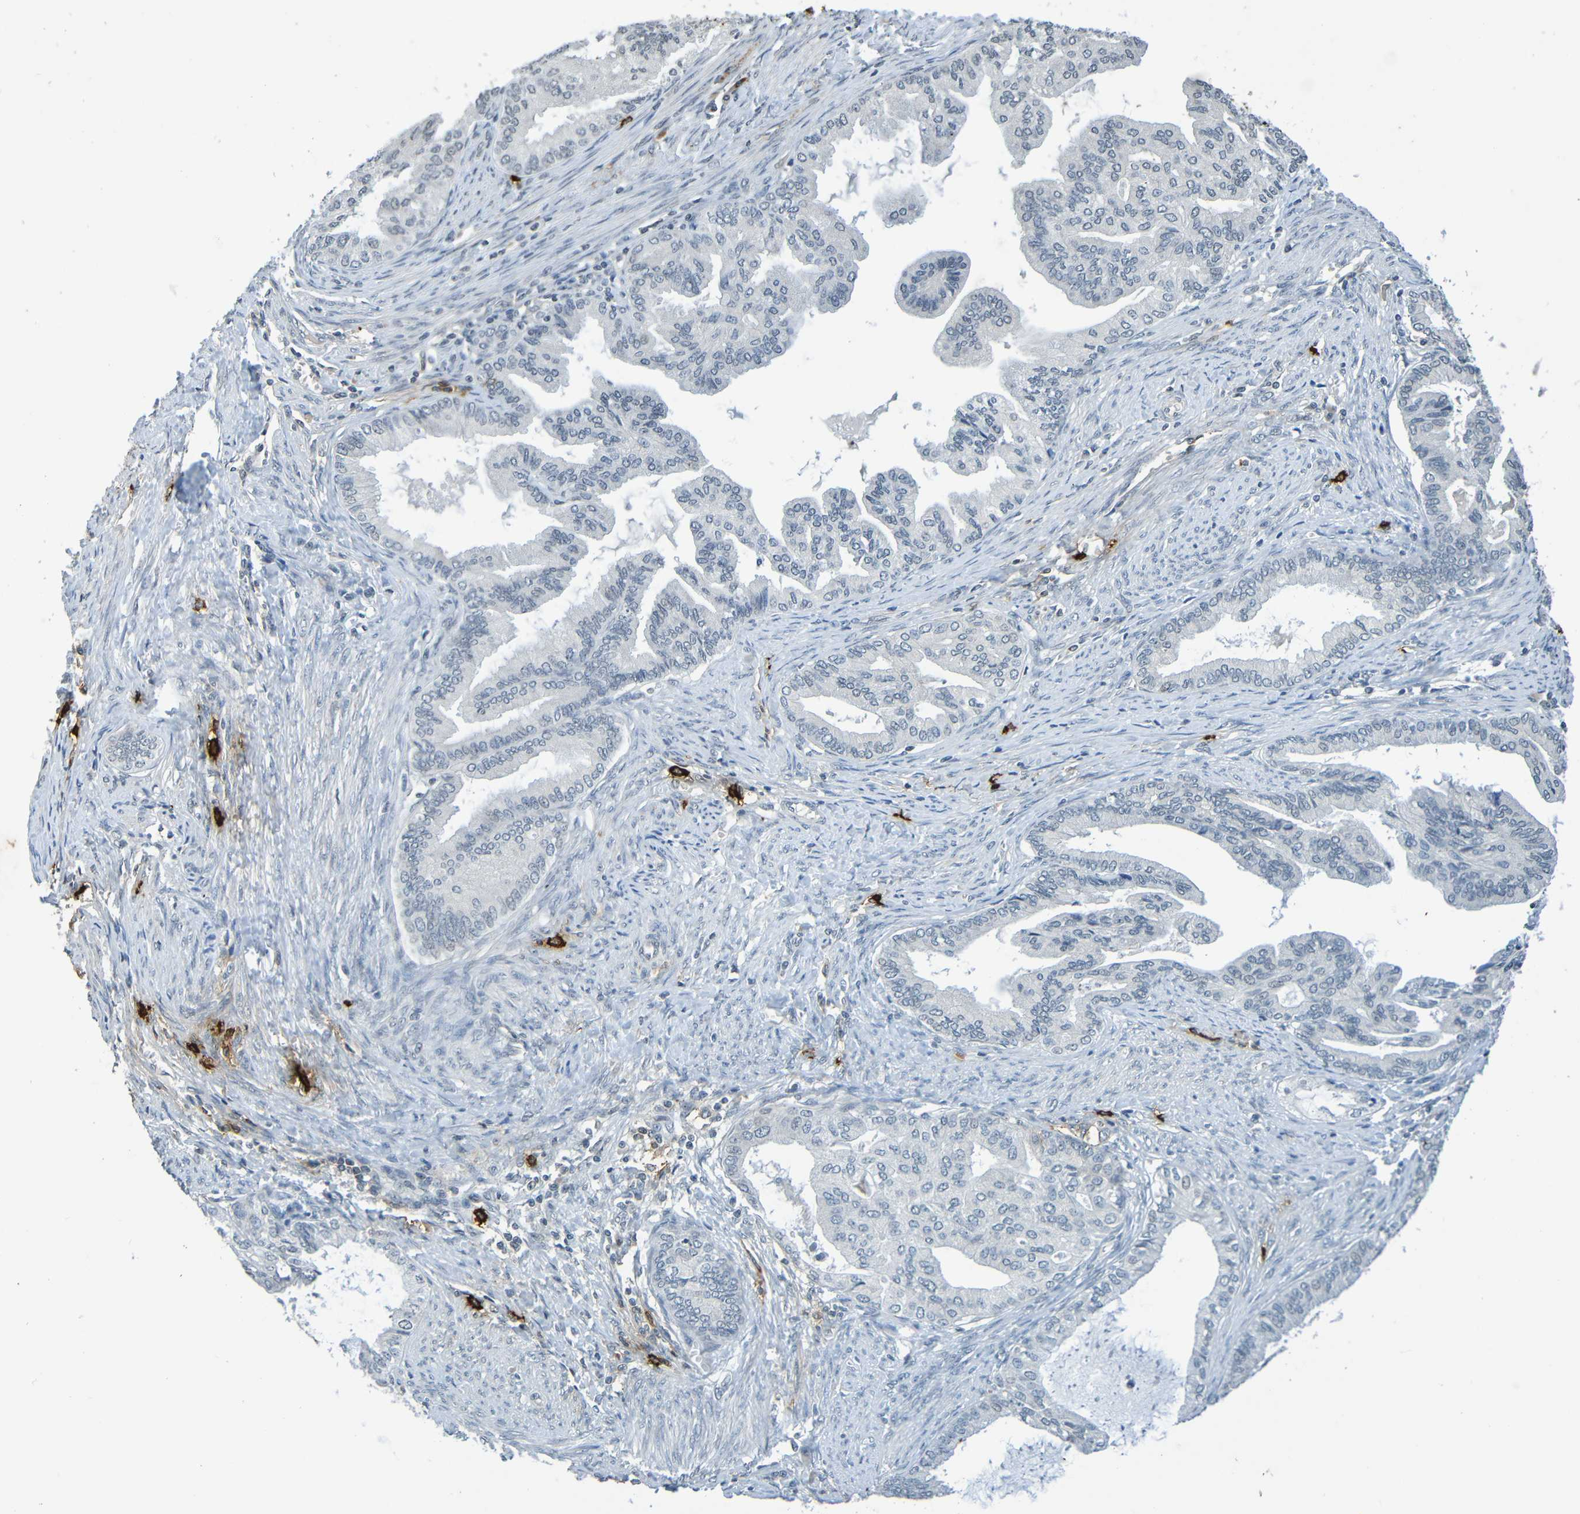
{"staining": {"intensity": "negative", "quantity": "none", "location": "none"}, "tissue": "endometrial cancer", "cell_type": "Tumor cells", "image_type": "cancer", "snomed": [{"axis": "morphology", "description": "Adenocarcinoma, NOS"}, {"axis": "topography", "description": "Endometrium"}], "caption": "Tumor cells show no significant positivity in endometrial adenocarcinoma. (DAB immunohistochemistry, high magnification).", "gene": "C3AR1", "patient": {"sex": "female", "age": 86}}